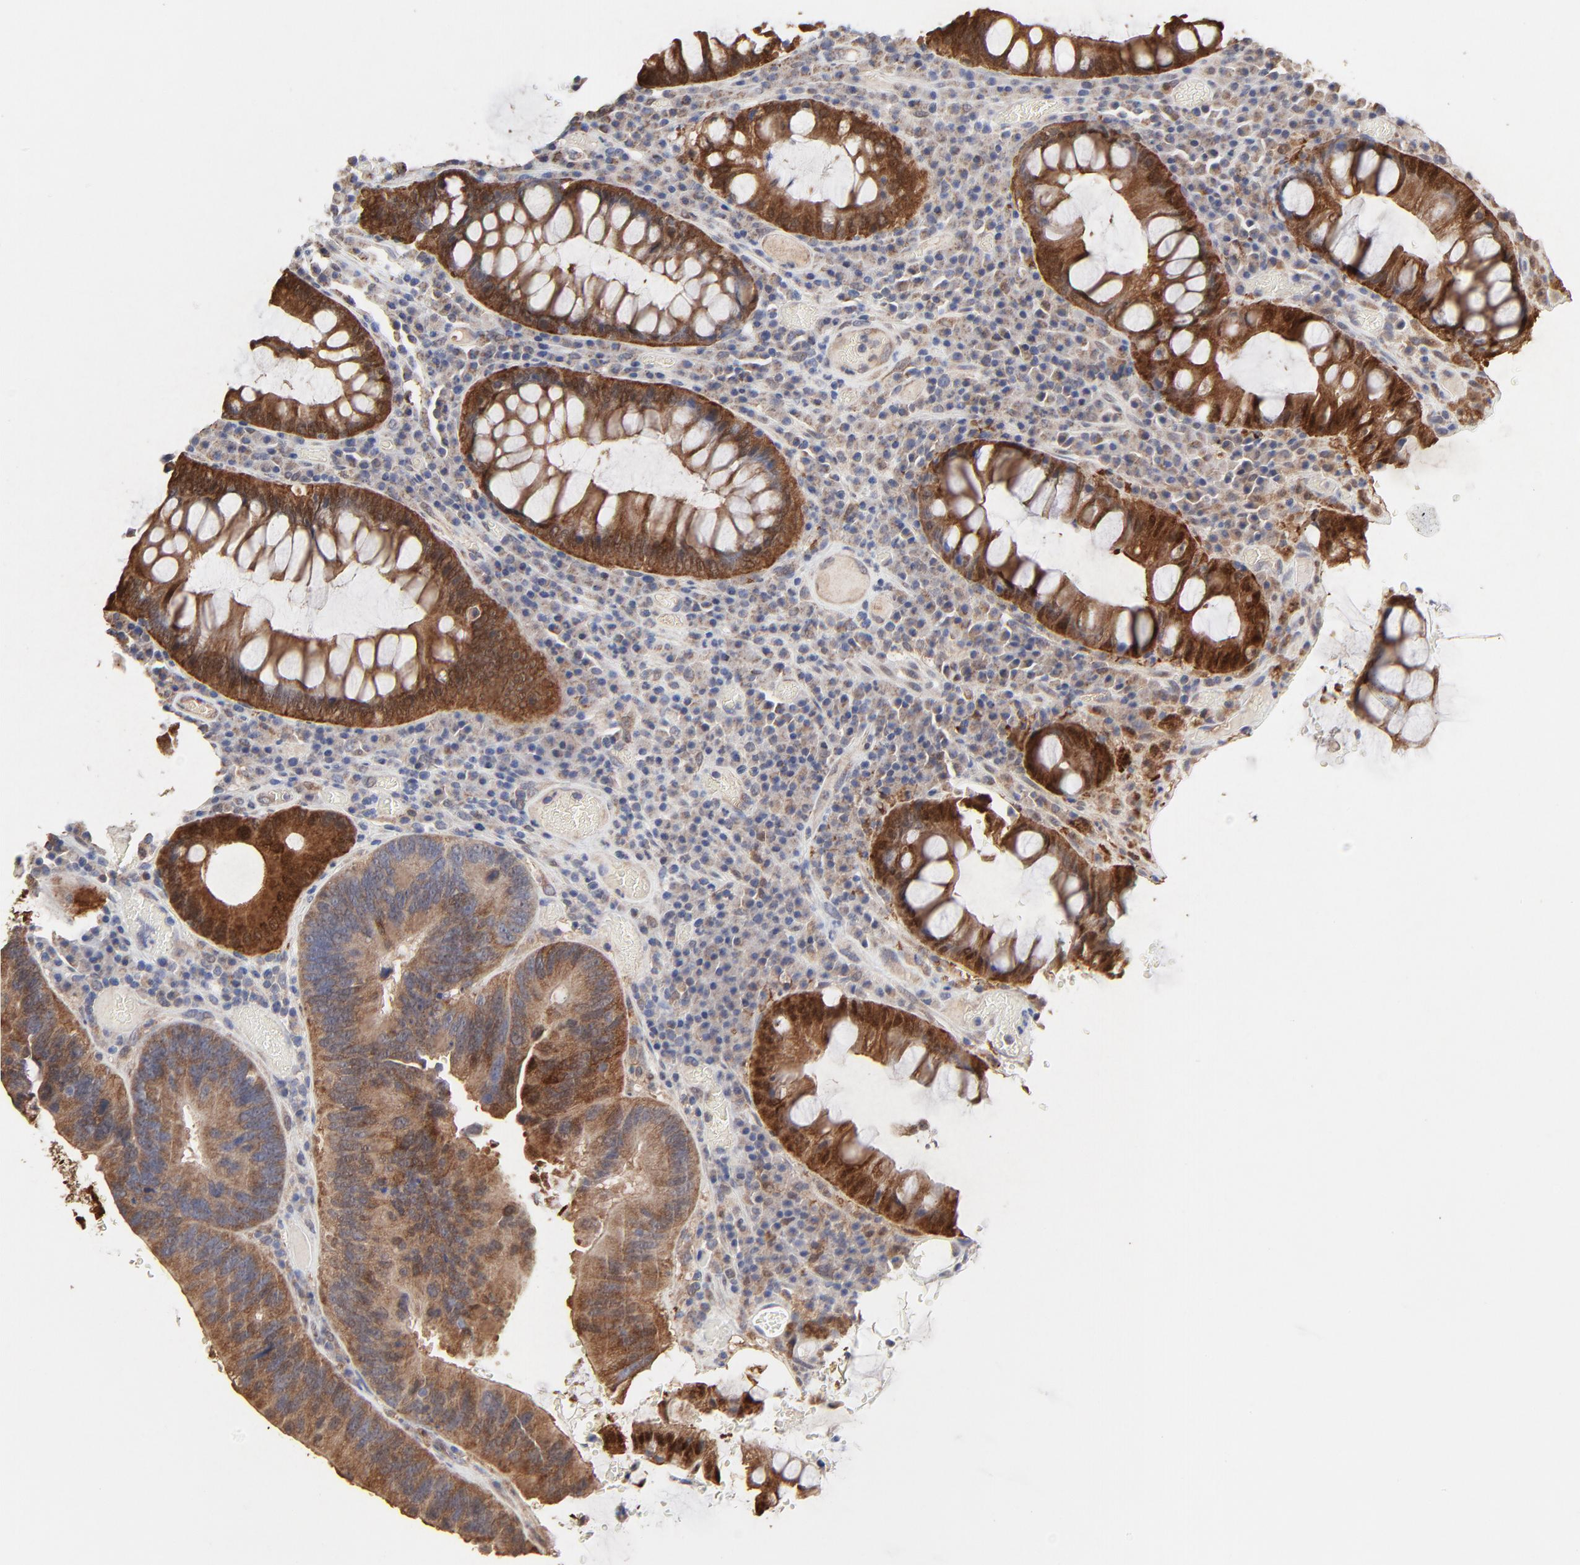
{"staining": {"intensity": "moderate", "quantity": ">75%", "location": "cytoplasmic/membranous"}, "tissue": "colorectal cancer", "cell_type": "Tumor cells", "image_type": "cancer", "snomed": [{"axis": "morphology", "description": "Normal tissue, NOS"}, {"axis": "morphology", "description": "Adenocarcinoma, NOS"}, {"axis": "topography", "description": "Colon"}], "caption": "Colorectal cancer stained with immunohistochemistry (IHC) demonstrates moderate cytoplasmic/membranous positivity in about >75% of tumor cells.", "gene": "LGALS3", "patient": {"sex": "female", "age": 78}}